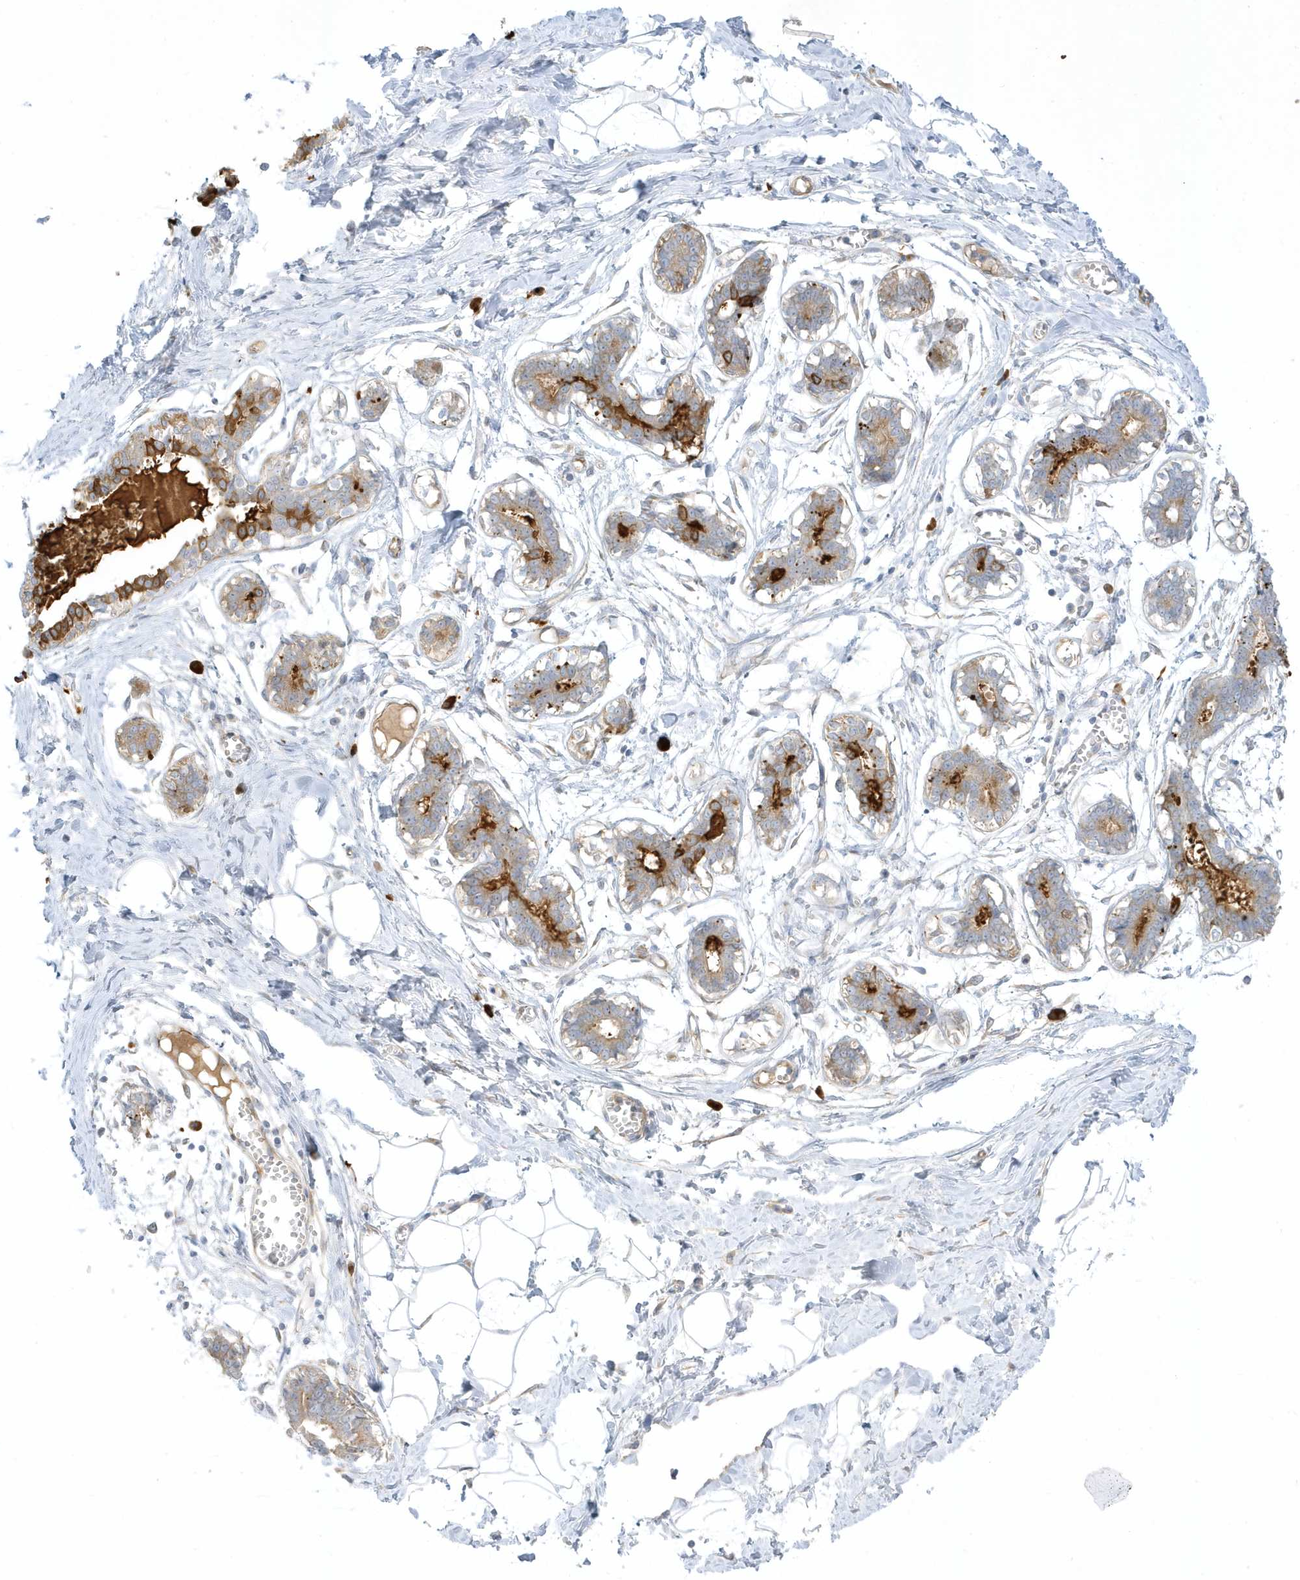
{"staining": {"intensity": "negative", "quantity": "none", "location": "none"}, "tissue": "breast", "cell_type": "Adipocytes", "image_type": "normal", "snomed": [{"axis": "morphology", "description": "Normal tissue, NOS"}, {"axis": "topography", "description": "Breast"}], "caption": "The image demonstrates no staining of adipocytes in unremarkable breast.", "gene": "THADA", "patient": {"sex": "female", "age": 27}}